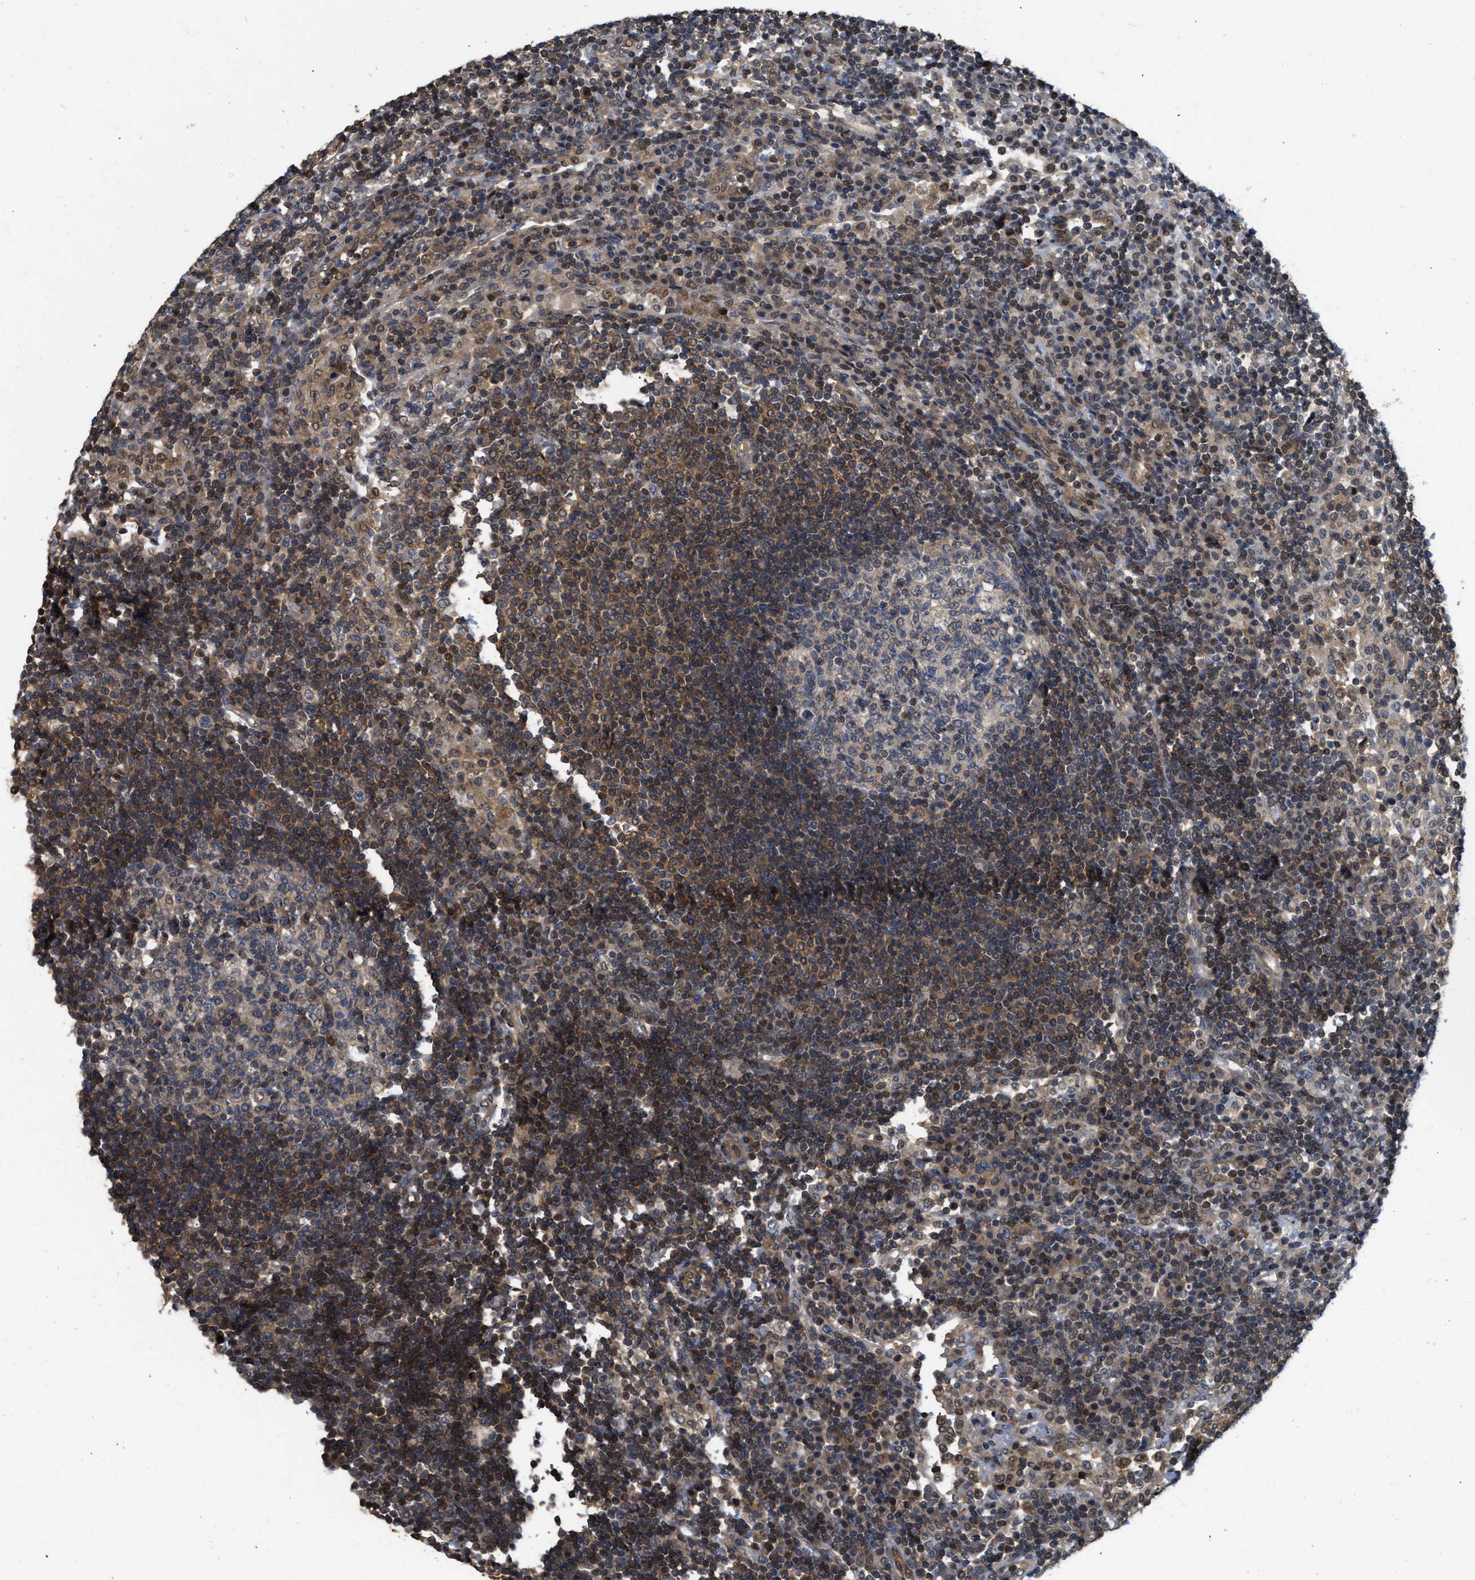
{"staining": {"intensity": "moderate", "quantity": "25%-75%", "location": "cytoplasmic/membranous"}, "tissue": "lymph node", "cell_type": "Germinal center cells", "image_type": "normal", "snomed": [{"axis": "morphology", "description": "Normal tissue, NOS"}, {"axis": "topography", "description": "Lymph node"}], "caption": "Moderate cytoplasmic/membranous positivity for a protein is identified in about 25%-75% of germinal center cells of unremarkable lymph node using immunohistochemistry (IHC).", "gene": "TES", "patient": {"sex": "female", "age": 53}}